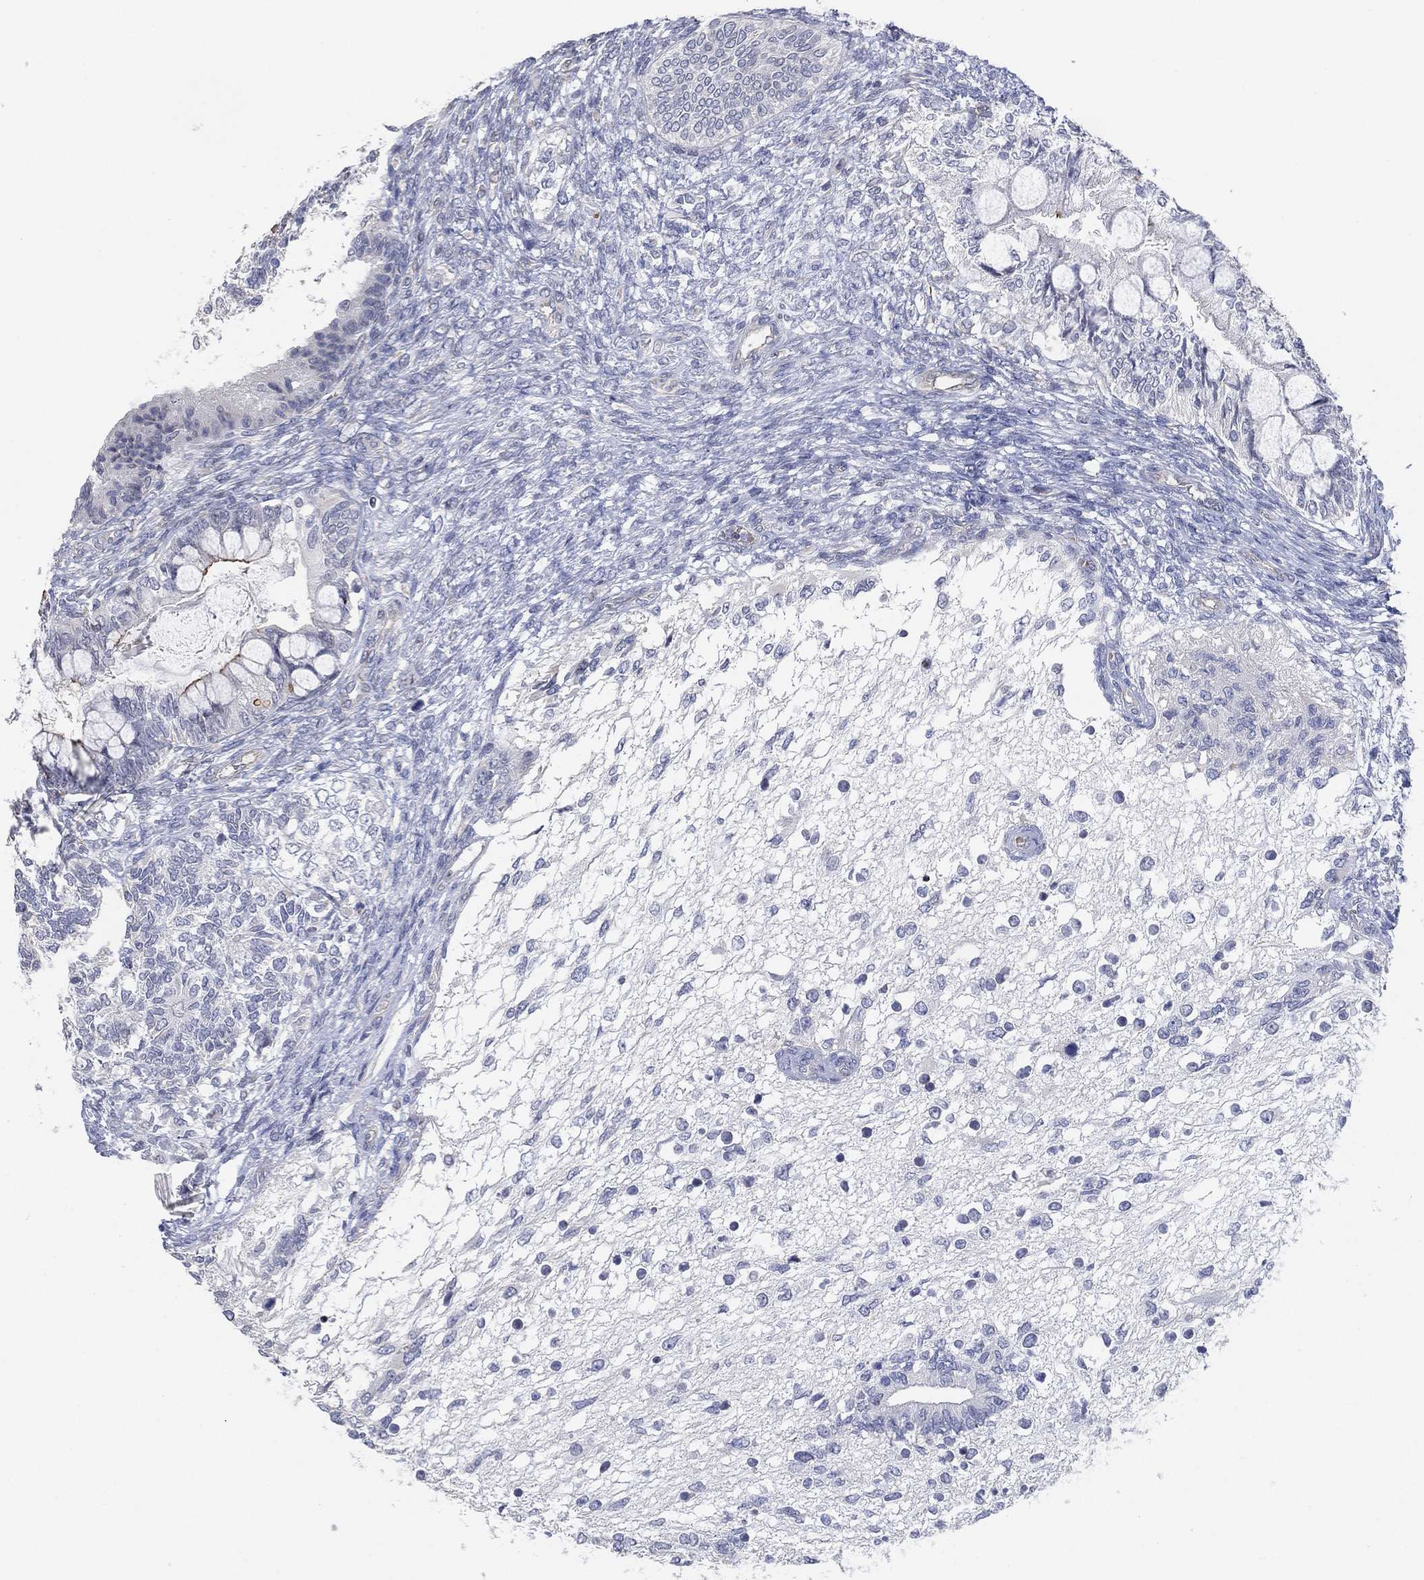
{"staining": {"intensity": "negative", "quantity": "none", "location": "none"}, "tissue": "testis cancer", "cell_type": "Tumor cells", "image_type": "cancer", "snomed": [{"axis": "morphology", "description": "Seminoma, NOS"}, {"axis": "morphology", "description": "Carcinoma, Embryonal, NOS"}, {"axis": "topography", "description": "Testis"}], "caption": "Testis embryonal carcinoma stained for a protein using IHC demonstrates no expression tumor cells.", "gene": "CFTR", "patient": {"sex": "male", "age": 41}}